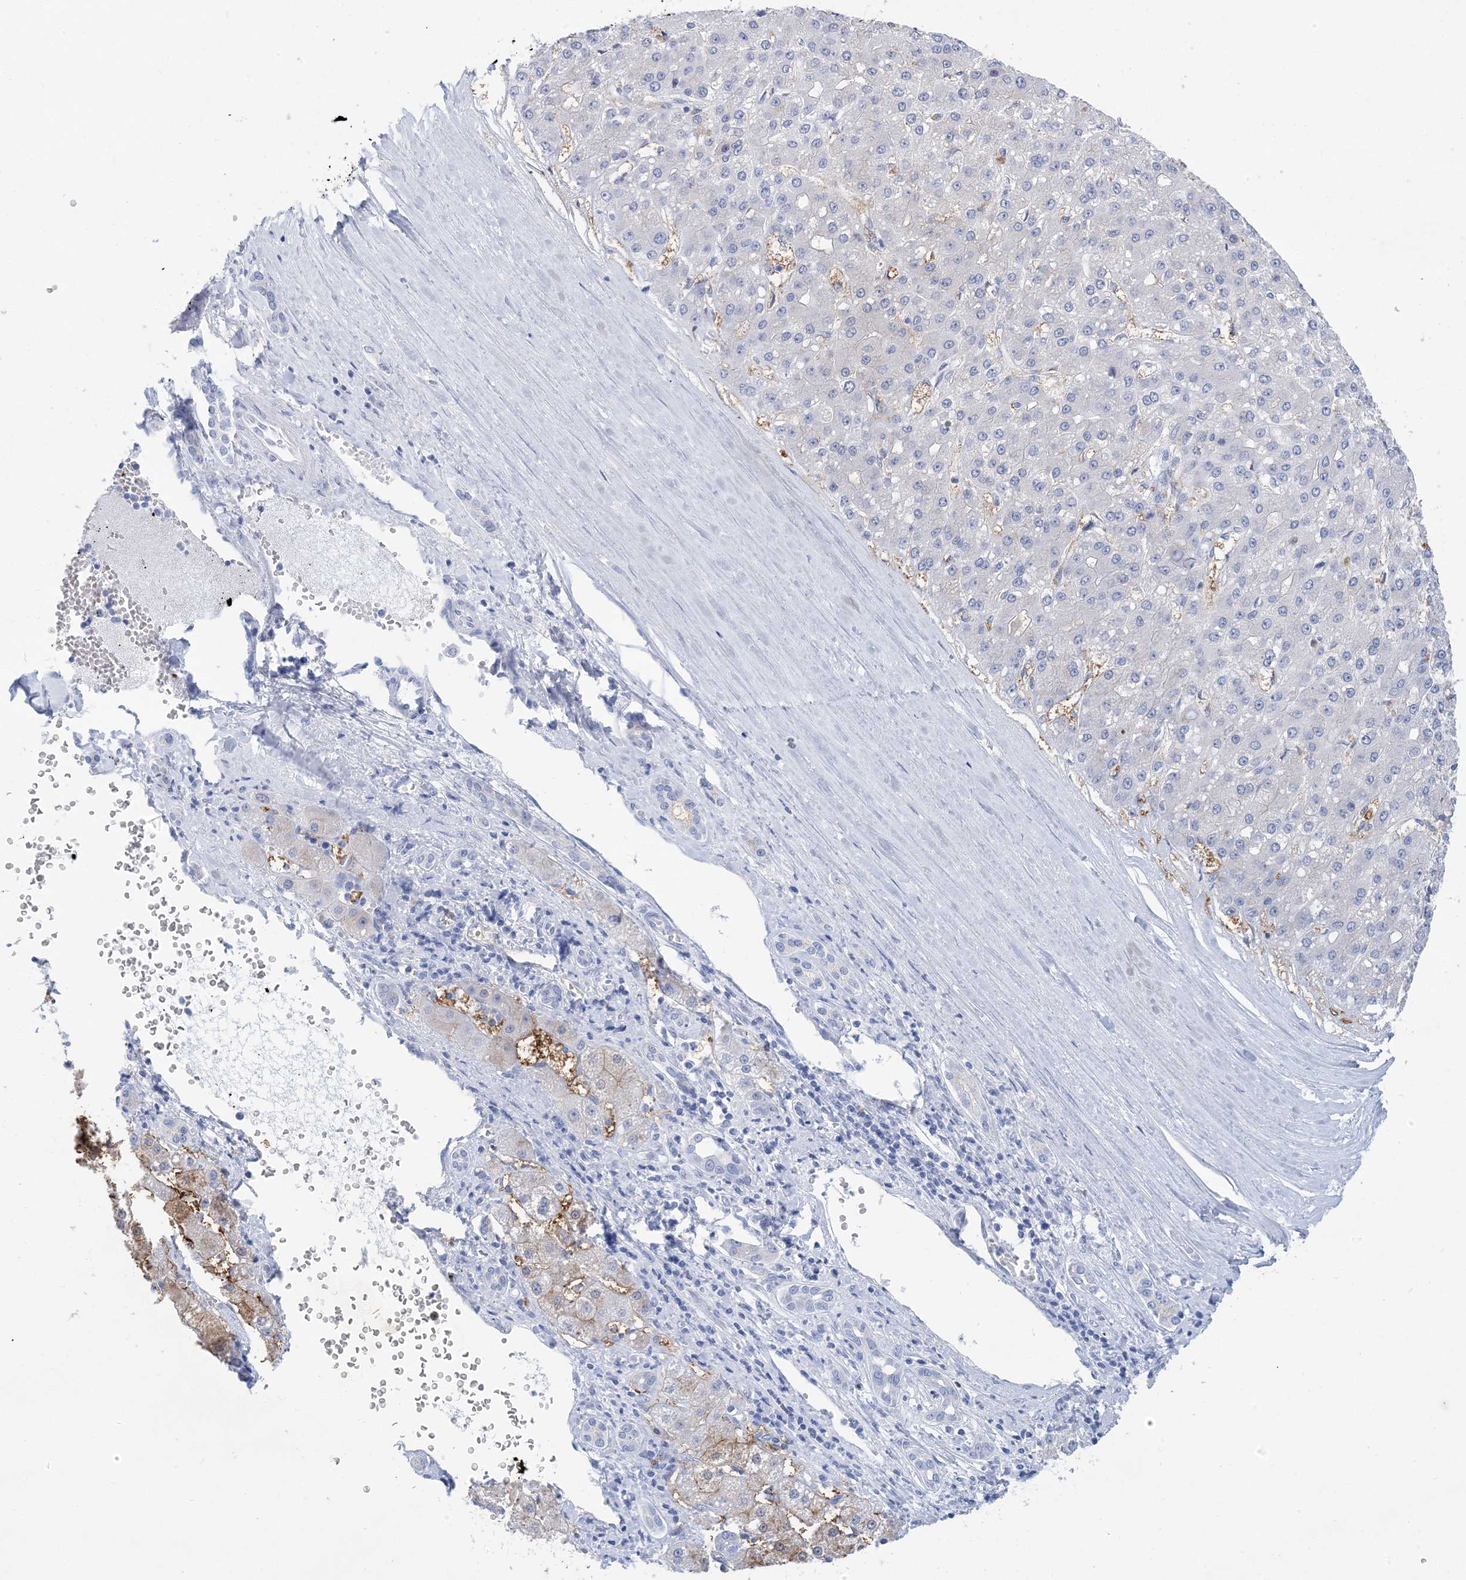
{"staining": {"intensity": "negative", "quantity": "none", "location": "none"}, "tissue": "liver cancer", "cell_type": "Tumor cells", "image_type": "cancer", "snomed": [{"axis": "morphology", "description": "Carcinoma, Hepatocellular, NOS"}, {"axis": "topography", "description": "Liver"}], "caption": "Tumor cells are negative for protein expression in human liver cancer (hepatocellular carcinoma).", "gene": "SH3YL1", "patient": {"sex": "male", "age": 67}}